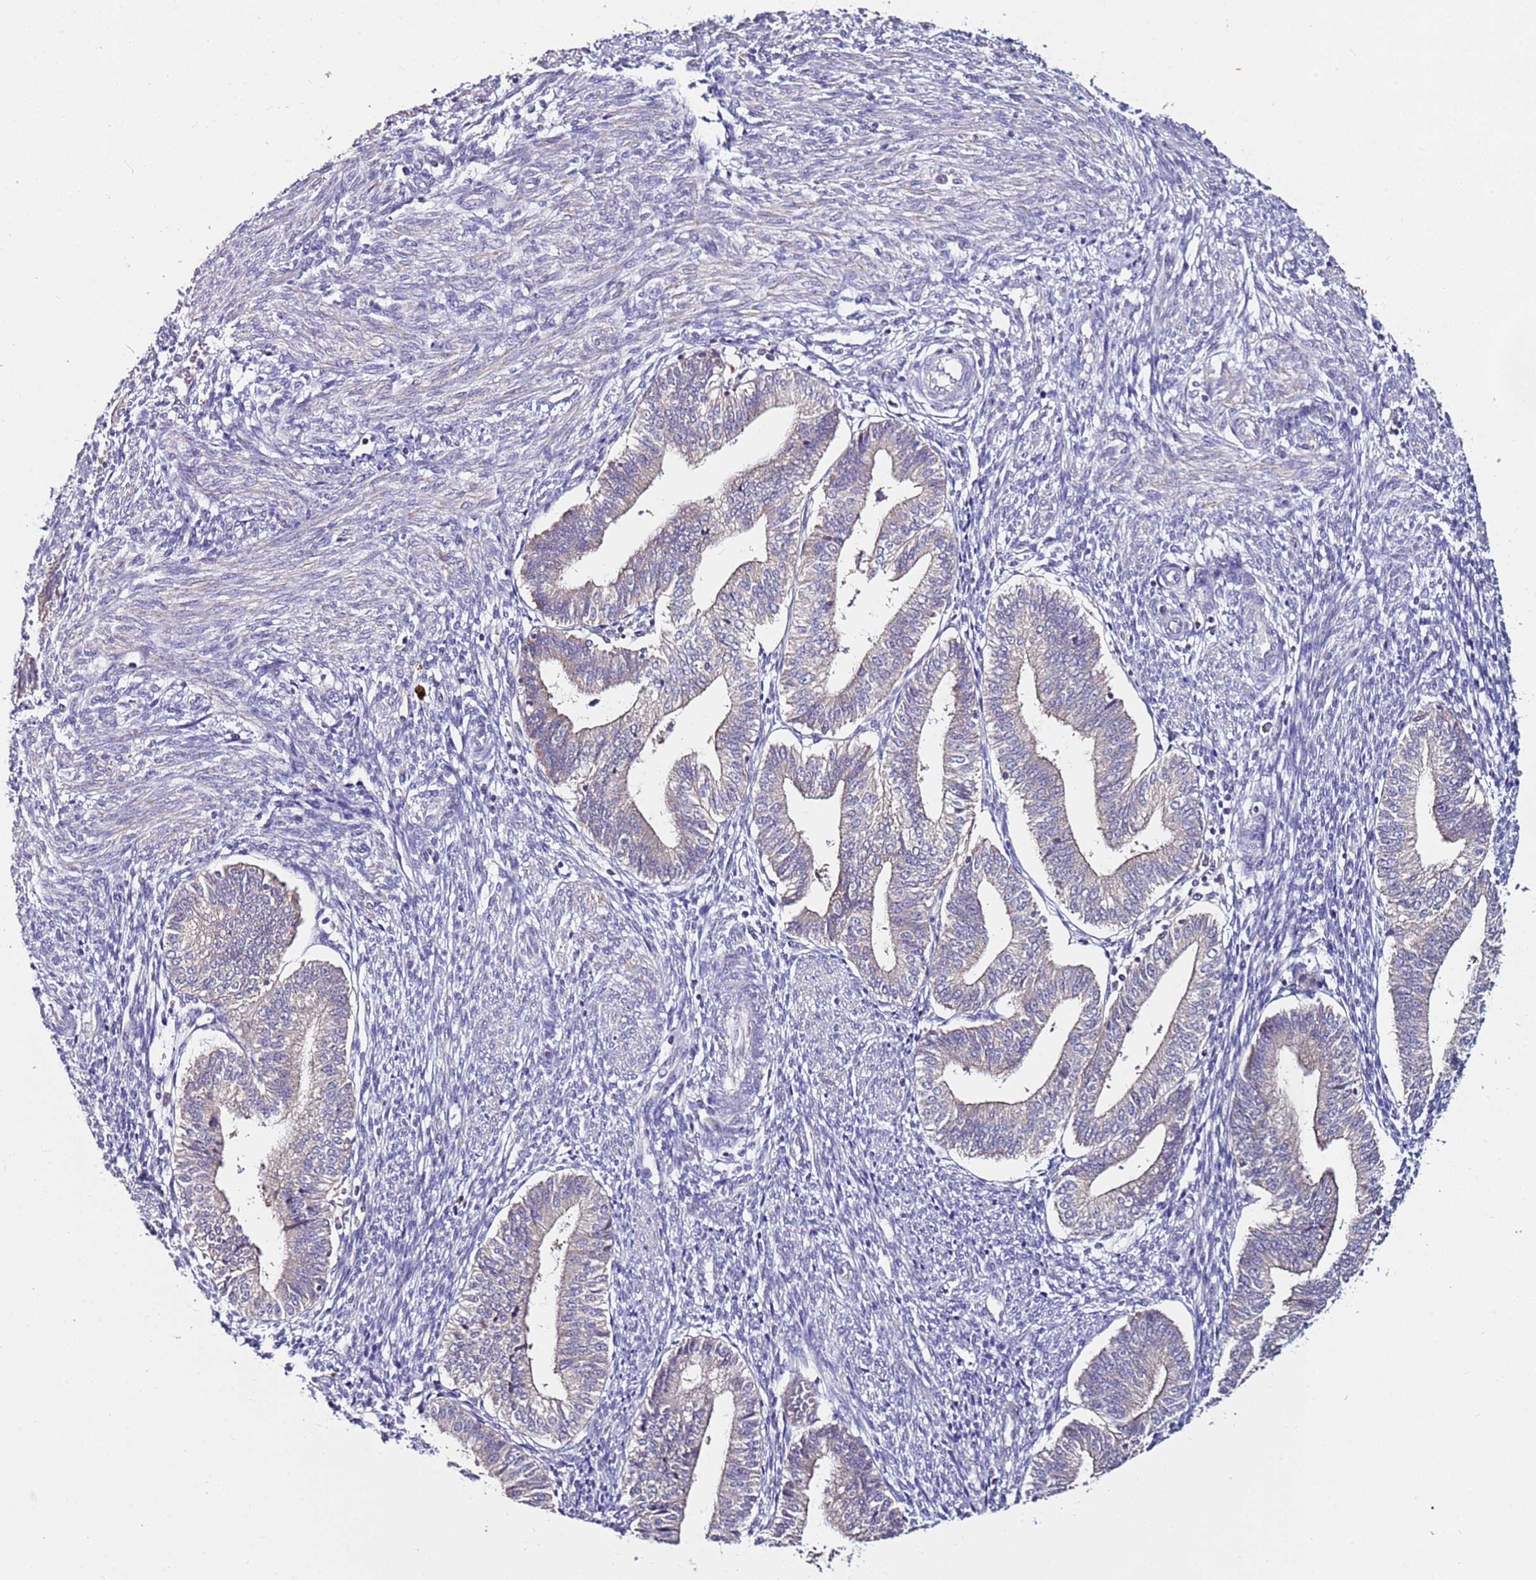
{"staining": {"intensity": "negative", "quantity": "none", "location": "none"}, "tissue": "endometrium", "cell_type": "Cells in endometrial stroma", "image_type": "normal", "snomed": [{"axis": "morphology", "description": "Normal tissue, NOS"}, {"axis": "topography", "description": "Endometrium"}], "caption": "Immunohistochemistry (IHC) micrograph of unremarkable human endometrium stained for a protein (brown), which displays no expression in cells in endometrial stroma. The staining is performed using DAB (3,3'-diaminobenzidine) brown chromogen with nuclei counter-stained in using hematoxylin.", "gene": "SRRM5", "patient": {"sex": "female", "age": 34}}